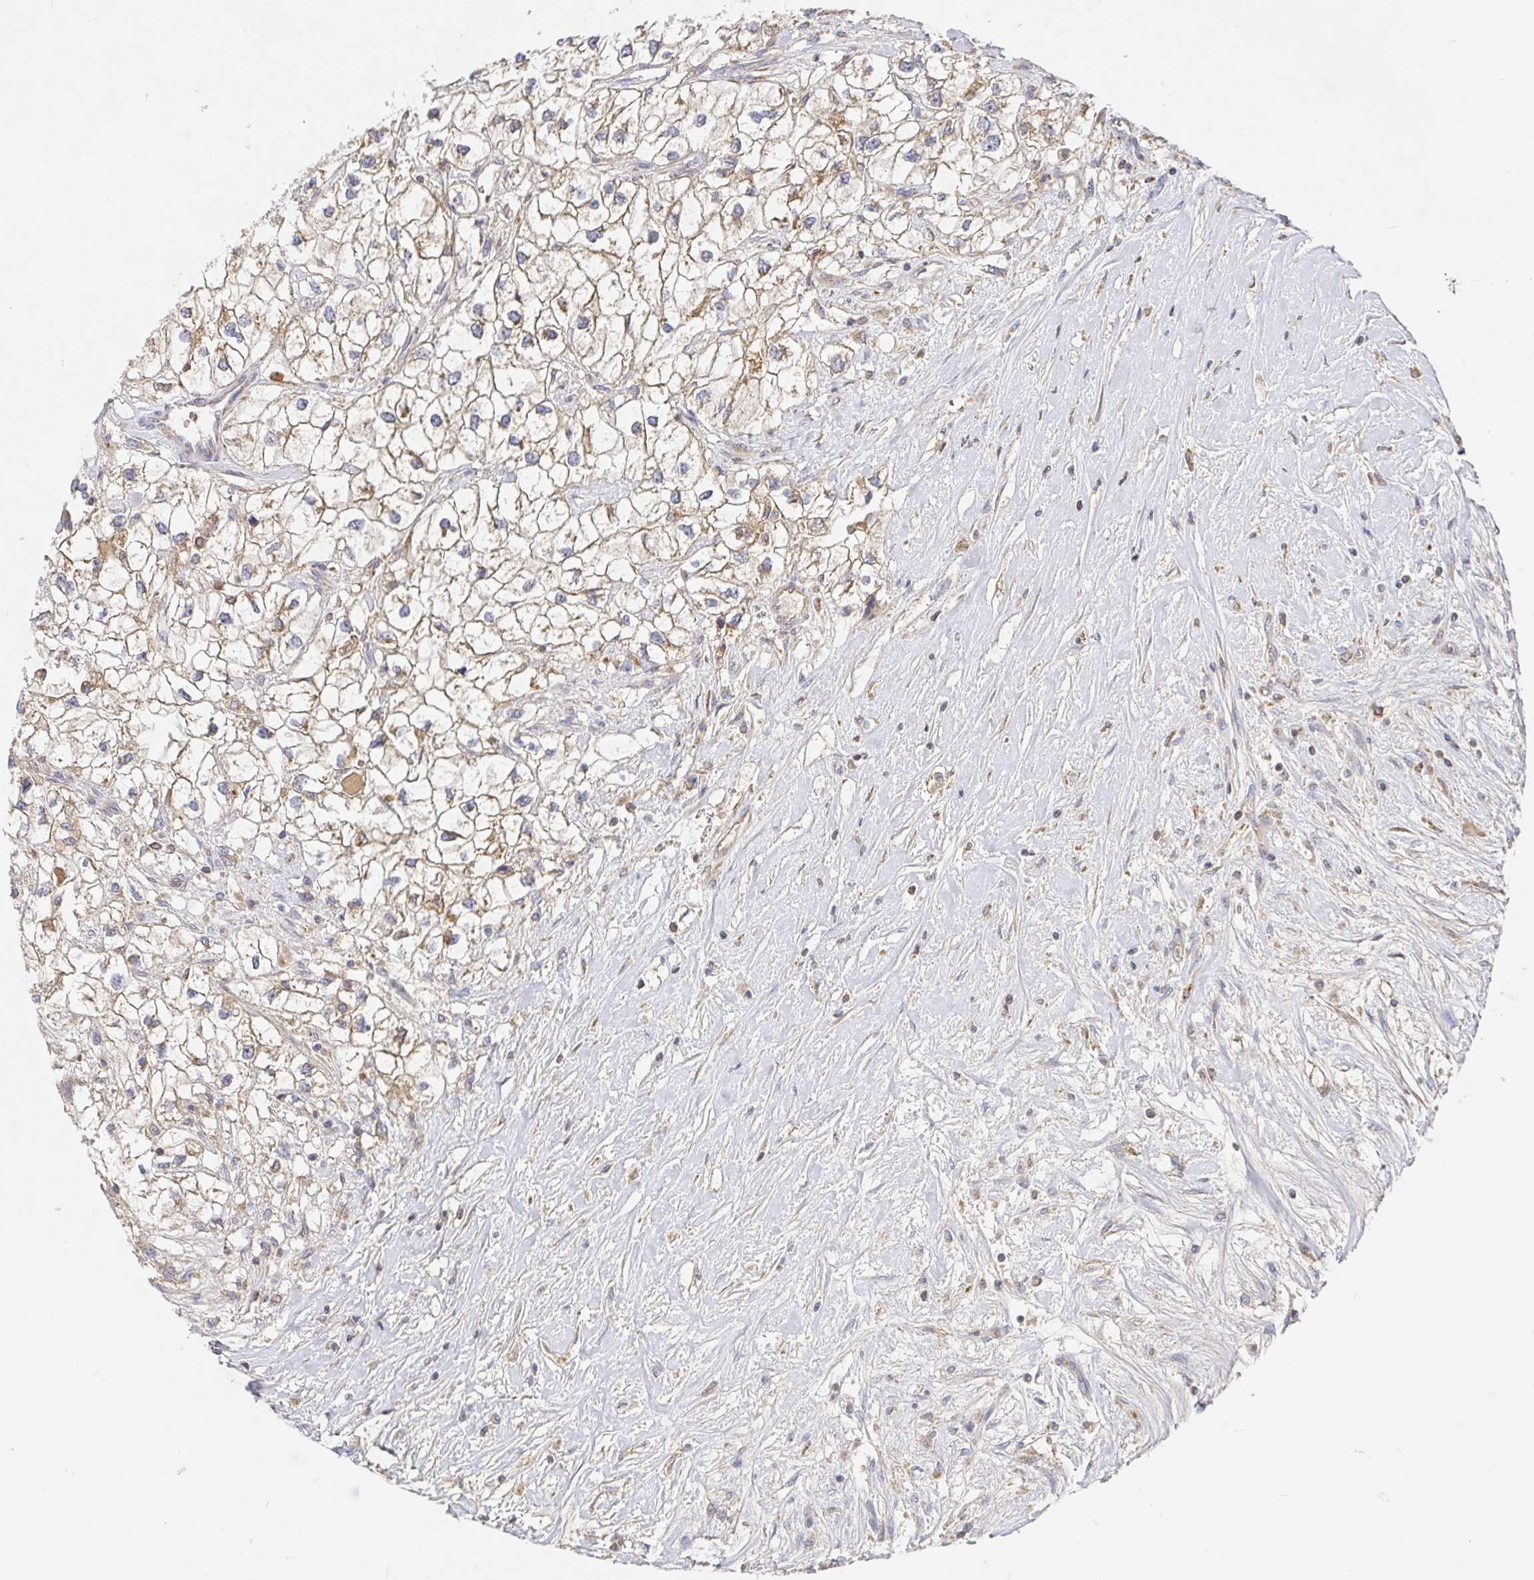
{"staining": {"intensity": "weak", "quantity": "25%-75%", "location": "cytoplasmic/membranous"}, "tissue": "renal cancer", "cell_type": "Tumor cells", "image_type": "cancer", "snomed": [{"axis": "morphology", "description": "Adenocarcinoma, NOS"}, {"axis": "topography", "description": "Kidney"}], "caption": "Renal adenocarcinoma tissue displays weak cytoplasmic/membranous expression in about 25%-75% of tumor cells, visualized by immunohistochemistry. (Stains: DAB in brown, nuclei in blue, Microscopy: brightfield microscopy at high magnification).", "gene": "IRAK2", "patient": {"sex": "male", "age": 59}}